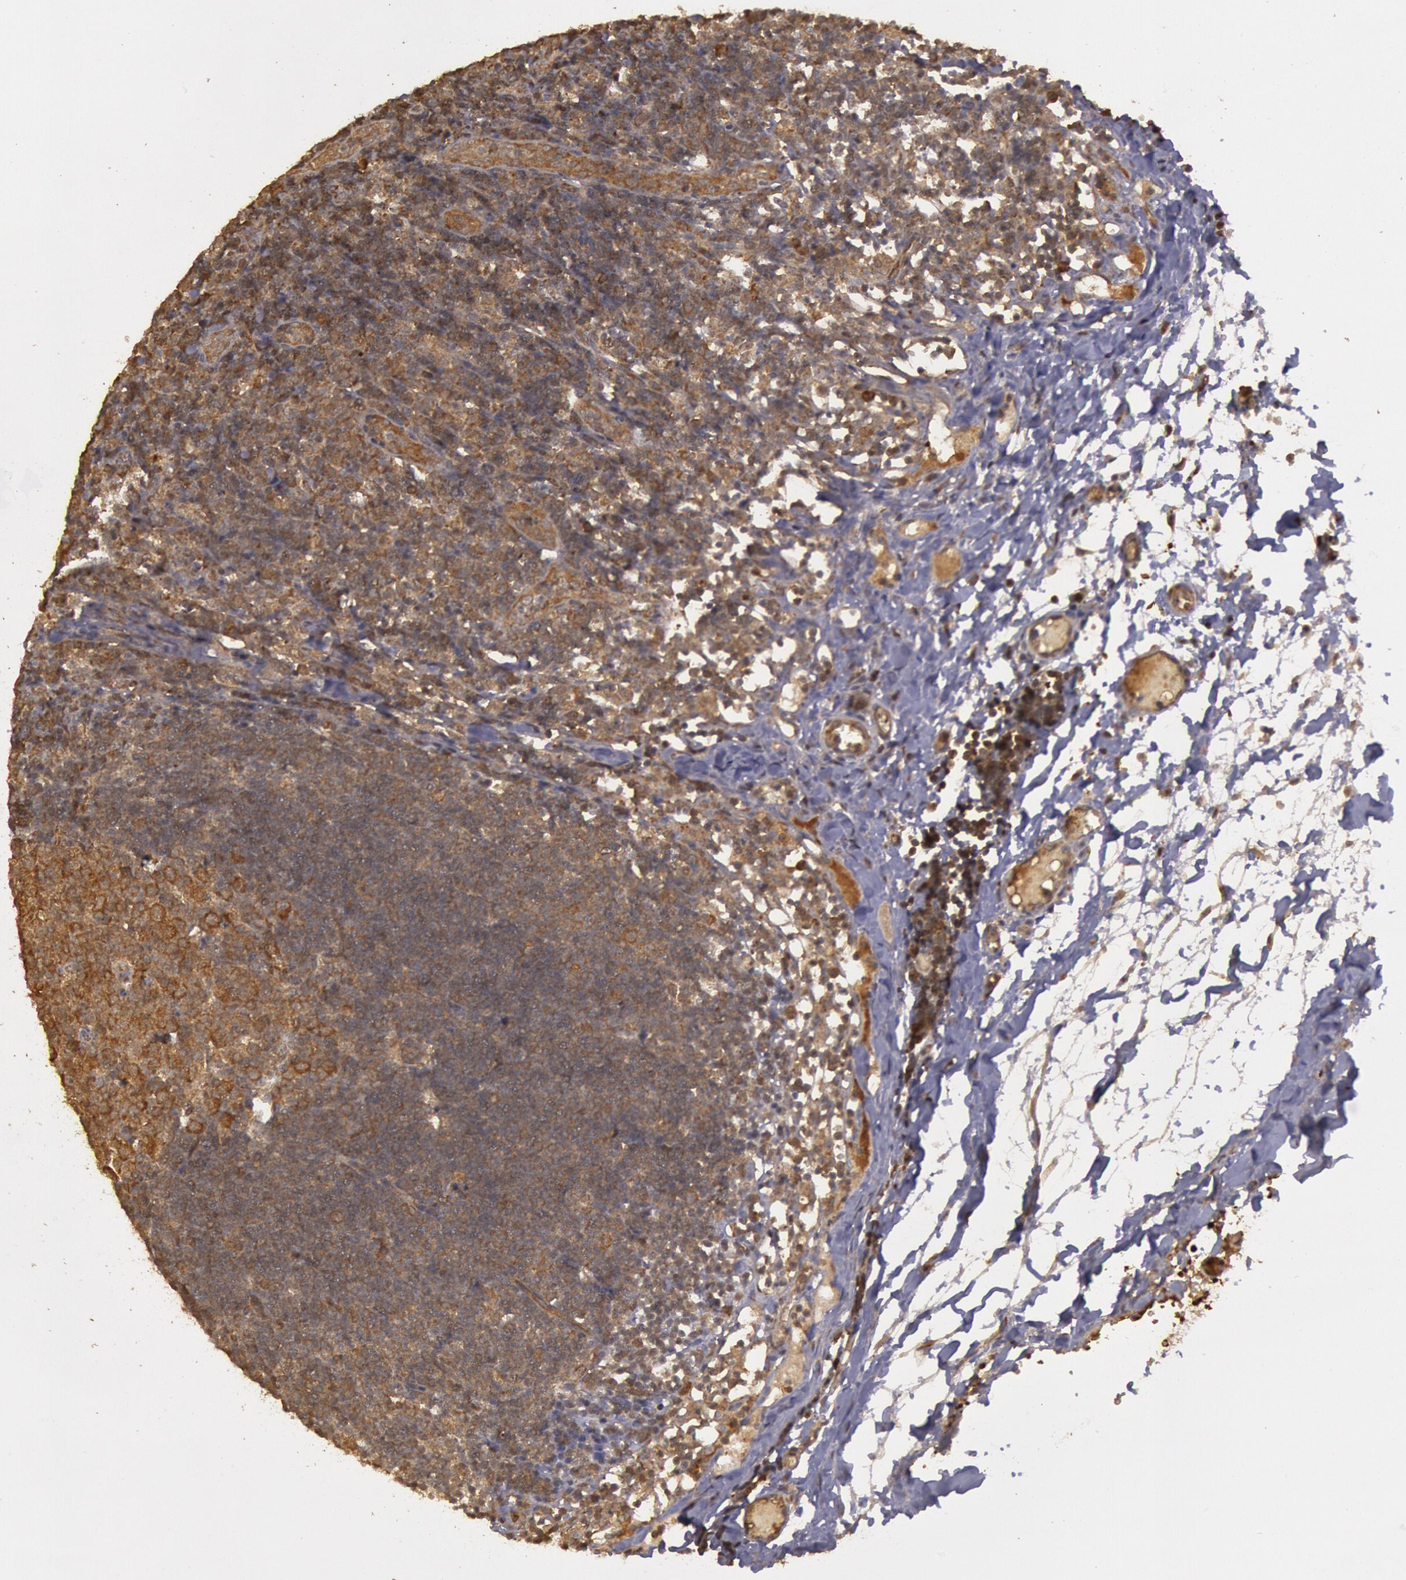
{"staining": {"intensity": "moderate", "quantity": ">75%", "location": "cytoplasmic/membranous"}, "tissue": "lymph node", "cell_type": "Germinal center cells", "image_type": "normal", "snomed": [{"axis": "morphology", "description": "Normal tissue, NOS"}, {"axis": "morphology", "description": "Inflammation, NOS"}, {"axis": "topography", "description": "Lymph node"}, {"axis": "topography", "description": "Salivary gland"}], "caption": "High-magnification brightfield microscopy of benign lymph node stained with DAB (3,3'-diaminobenzidine) (brown) and counterstained with hematoxylin (blue). germinal center cells exhibit moderate cytoplasmic/membranous positivity is identified in approximately>75% of cells.", "gene": "USP14", "patient": {"sex": "male", "age": 3}}